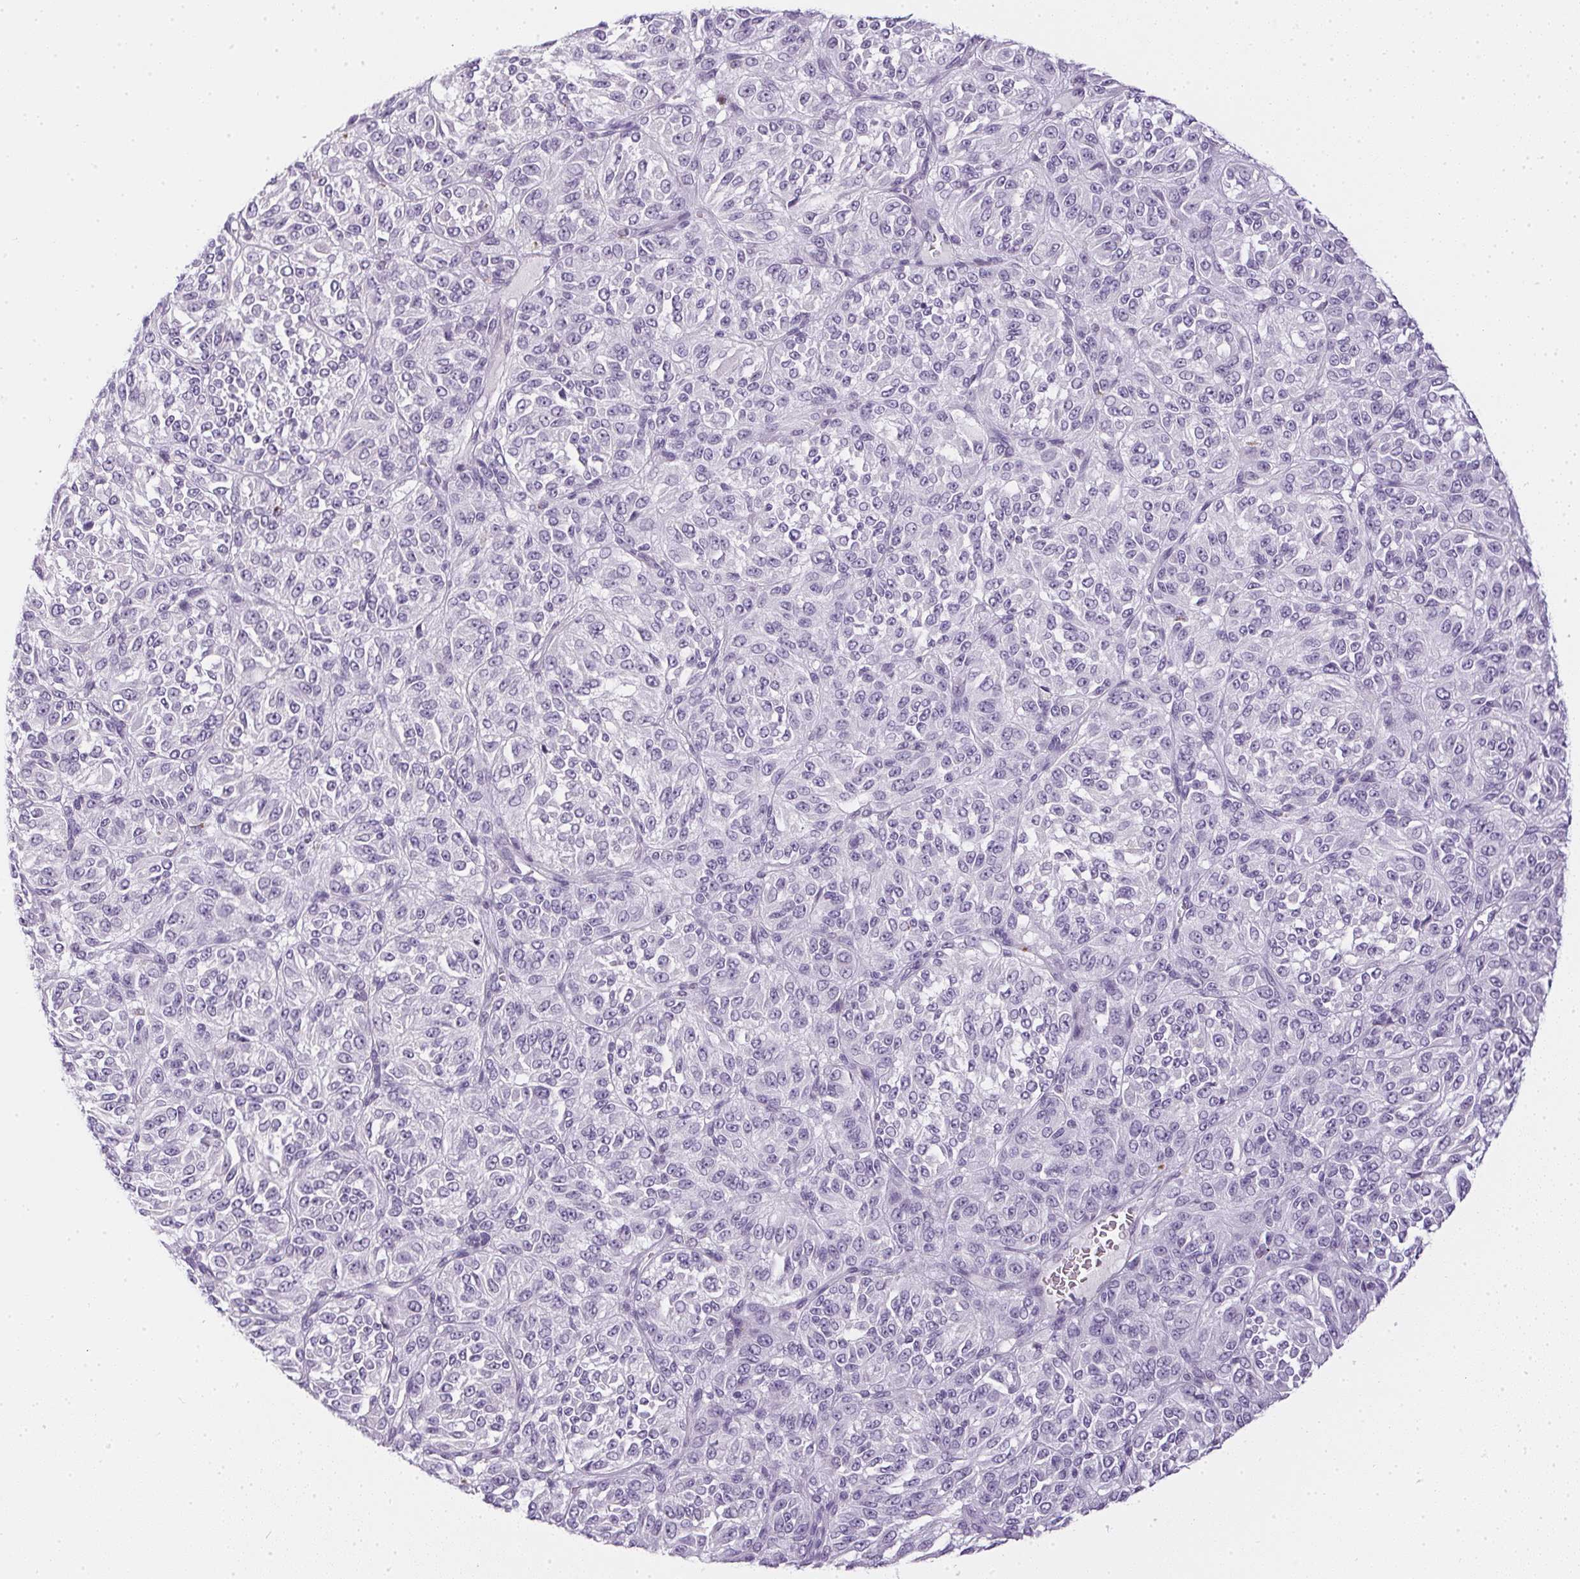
{"staining": {"intensity": "negative", "quantity": "none", "location": "none"}, "tissue": "melanoma", "cell_type": "Tumor cells", "image_type": "cancer", "snomed": [{"axis": "morphology", "description": "Malignant melanoma, Metastatic site"}, {"axis": "topography", "description": "Brain"}], "caption": "IHC of malignant melanoma (metastatic site) exhibits no staining in tumor cells.", "gene": "PPY", "patient": {"sex": "female", "age": 56}}